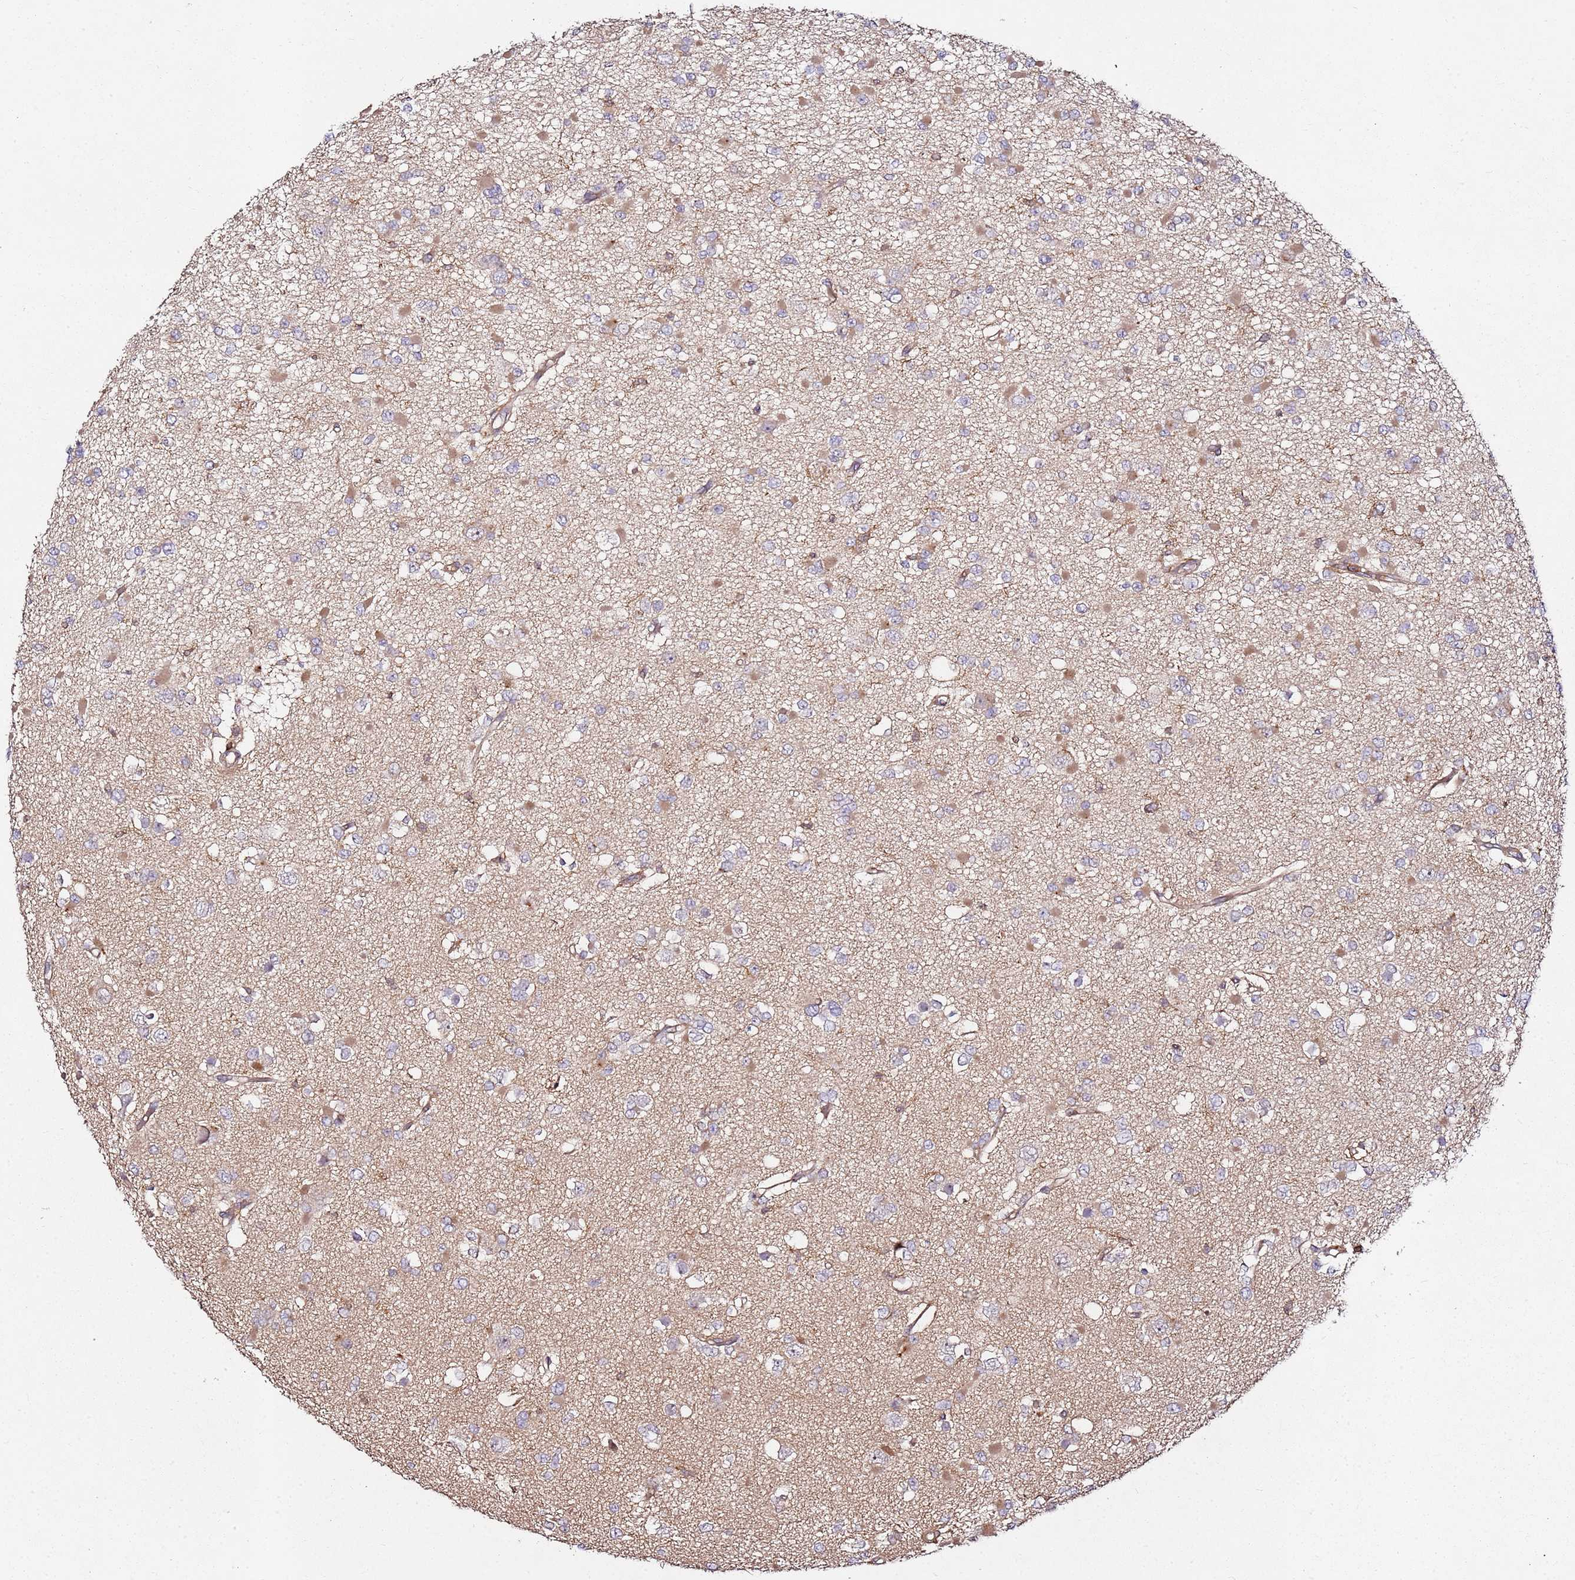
{"staining": {"intensity": "weak", "quantity": "<25%", "location": "cytoplasmic/membranous"}, "tissue": "glioma", "cell_type": "Tumor cells", "image_type": "cancer", "snomed": [{"axis": "morphology", "description": "Glioma, malignant, Low grade"}, {"axis": "topography", "description": "Brain"}], "caption": "IHC micrograph of malignant glioma (low-grade) stained for a protein (brown), which shows no positivity in tumor cells.", "gene": "PRMT7", "patient": {"sex": "female", "age": 22}}